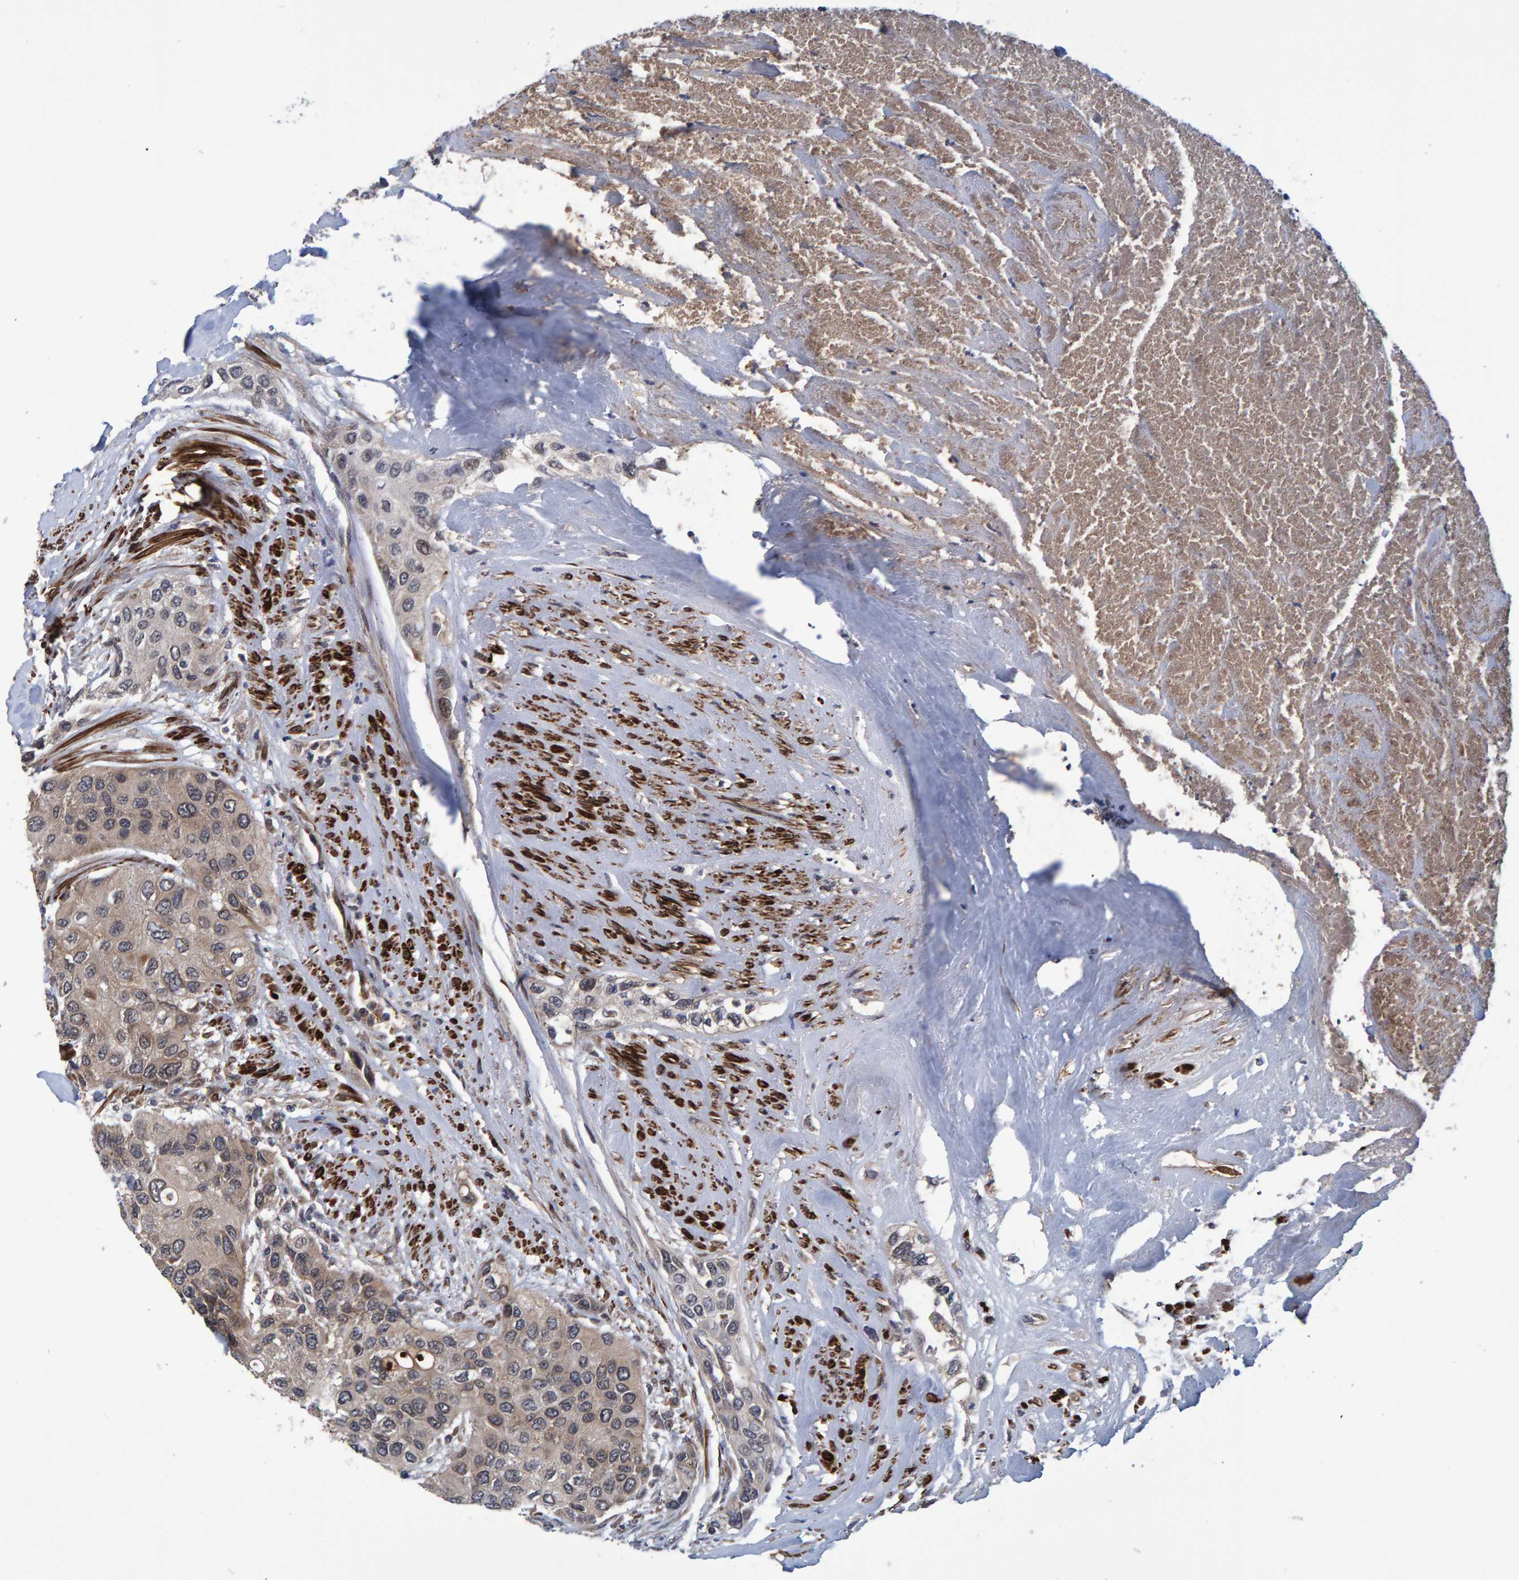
{"staining": {"intensity": "negative", "quantity": "none", "location": "none"}, "tissue": "urothelial cancer", "cell_type": "Tumor cells", "image_type": "cancer", "snomed": [{"axis": "morphology", "description": "Urothelial carcinoma, High grade"}, {"axis": "topography", "description": "Urinary bladder"}], "caption": "This micrograph is of urothelial cancer stained with immunohistochemistry to label a protein in brown with the nuclei are counter-stained blue. There is no expression in tumor cells.", "gene": "ATP6V1H", "patient": {"sex": "female", "age": 56}}